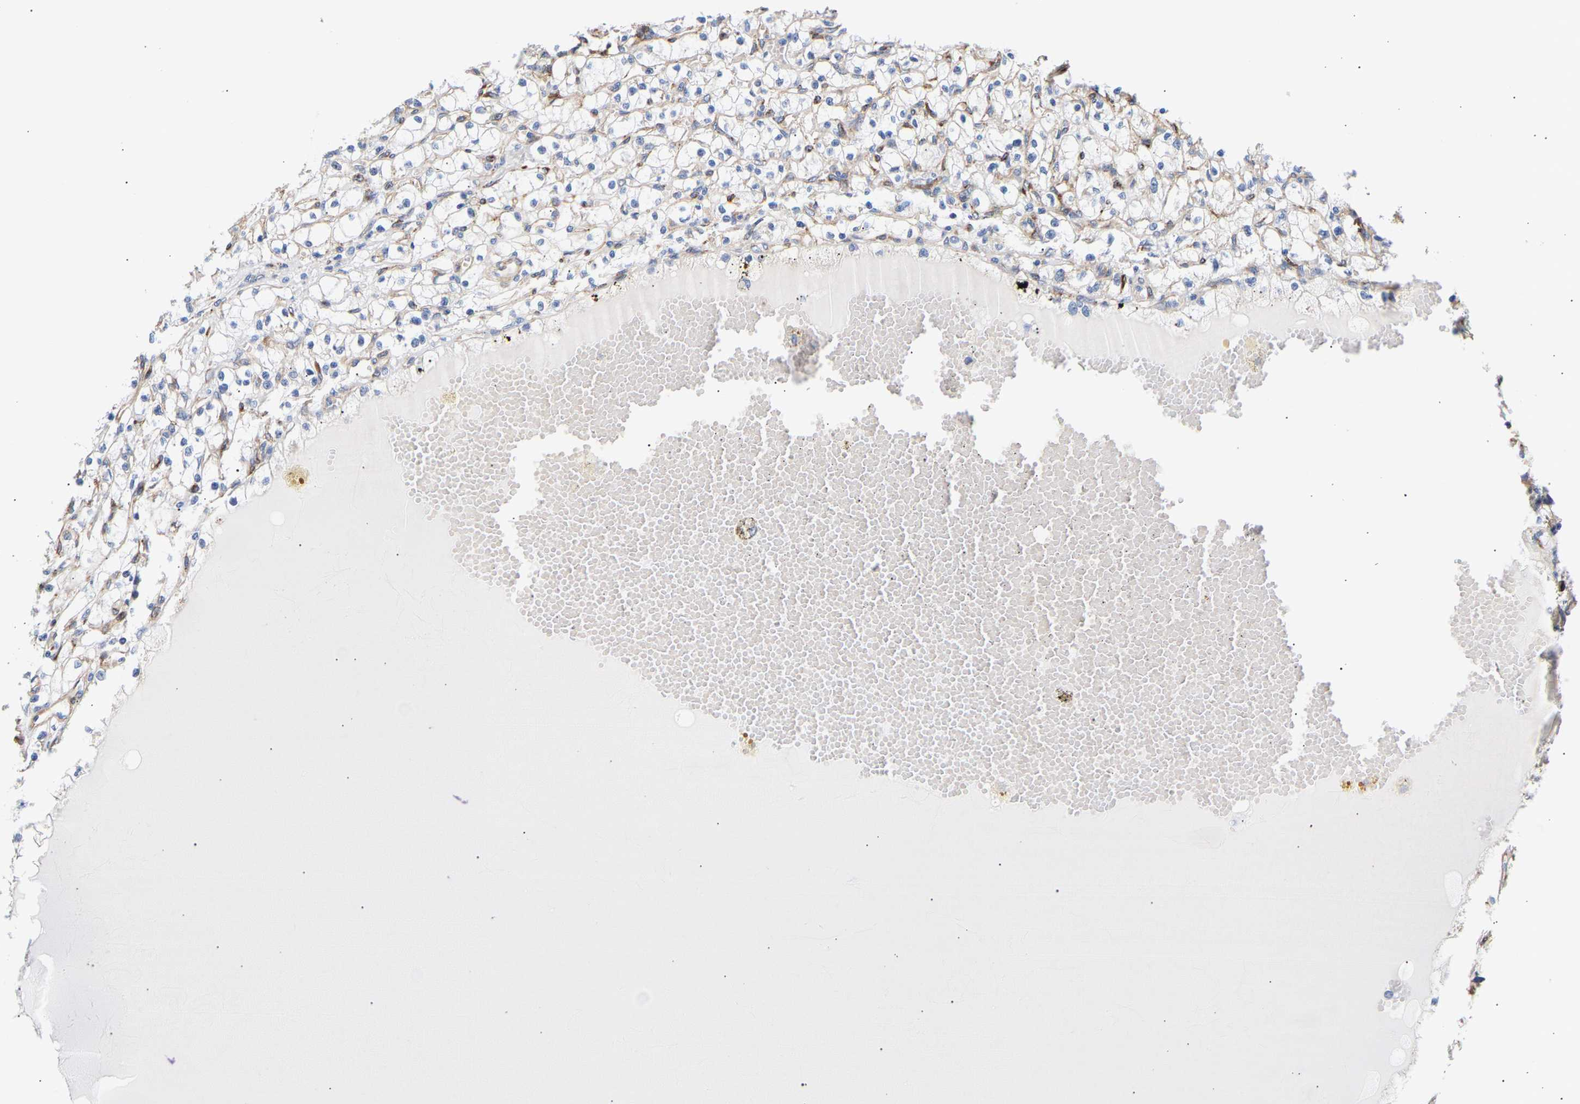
{"staining": {"intensity": "negative", "quantity": "none", "location": "none"}, "tissue": "renal cancer", "cell_type": "Tumor cells", "image_type": "cancer", "snomed": [{"axis": "morphology", "description": "Adenocarcinoma, NOS"}, {"axis": "topography", "description": "Kidney"}], "caption": "An image of renal cancer (adenocarcinoma) stained for a protein demonstrates no brown staining in tumor cells.", "gene": "IGFBP7", "patient": {"sex": "male", "age": 56}}